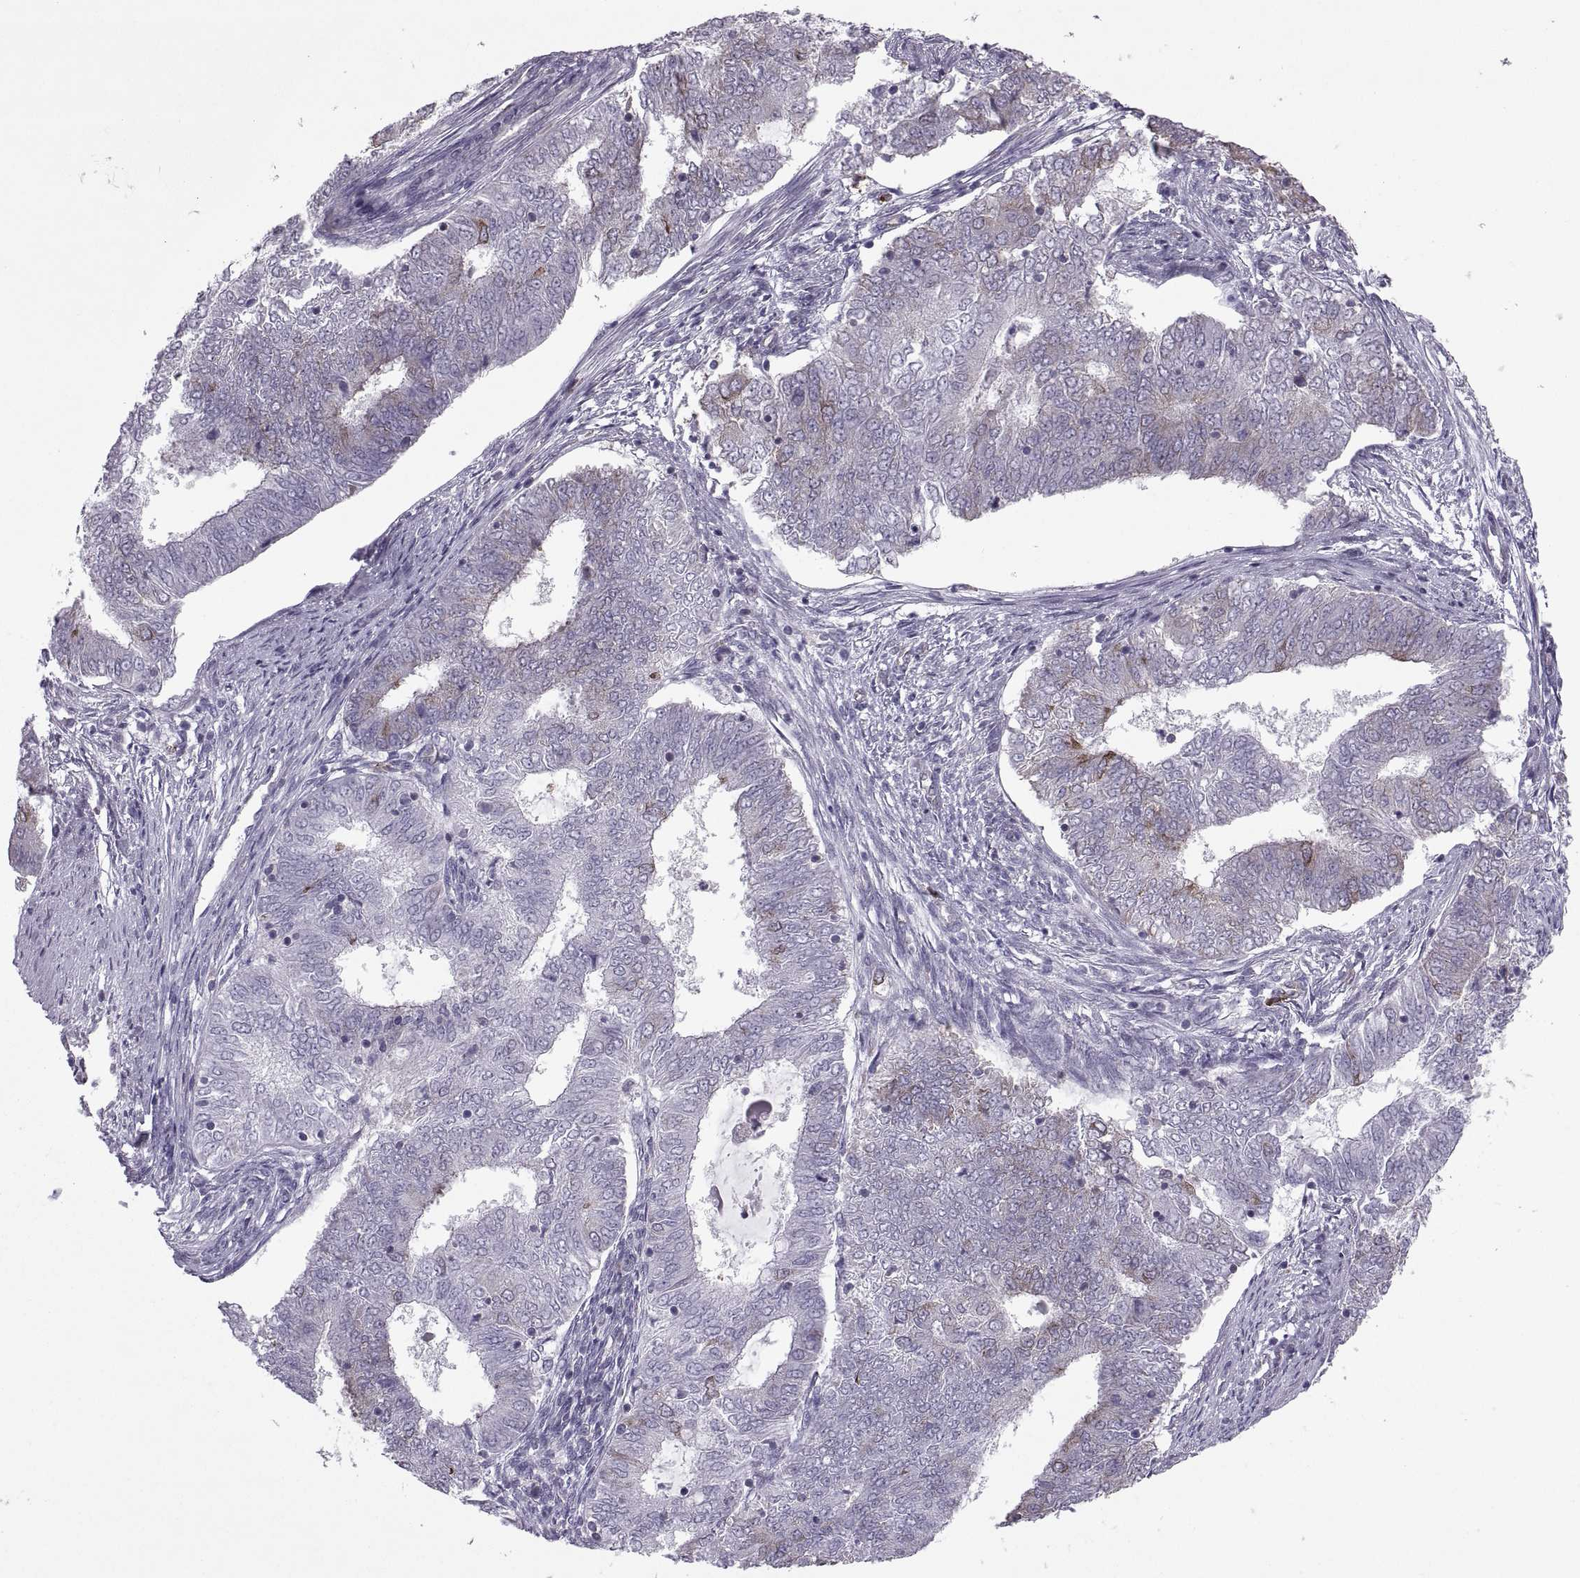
{"staining": {"intensity": "weak", "quantity": "<25%", "location": "cytoplasmic/membranous"}, "tissue": "endometrial cancer", "cell_type": "Tumor cells", "image_type": "cancer", "snomed": [{"axis": "morphology", "description": "Adenocarcinoma, NOS"}, {"axis": "topography", "description": "Endometrium"}], "caption": "This is a histopathology image of immunohistochemistry staining of endometrial cancer, which shows no positivity in tumor cells. The staining was performed using DAB (3,3'-diaminobenzidine) to visualize the protein expression in brown, while the nuclei were stained in blue with hematoxylin (Magnification: 20x).", "gene": "PABPC1", "patient": {"sex": "female", "age": 62}}